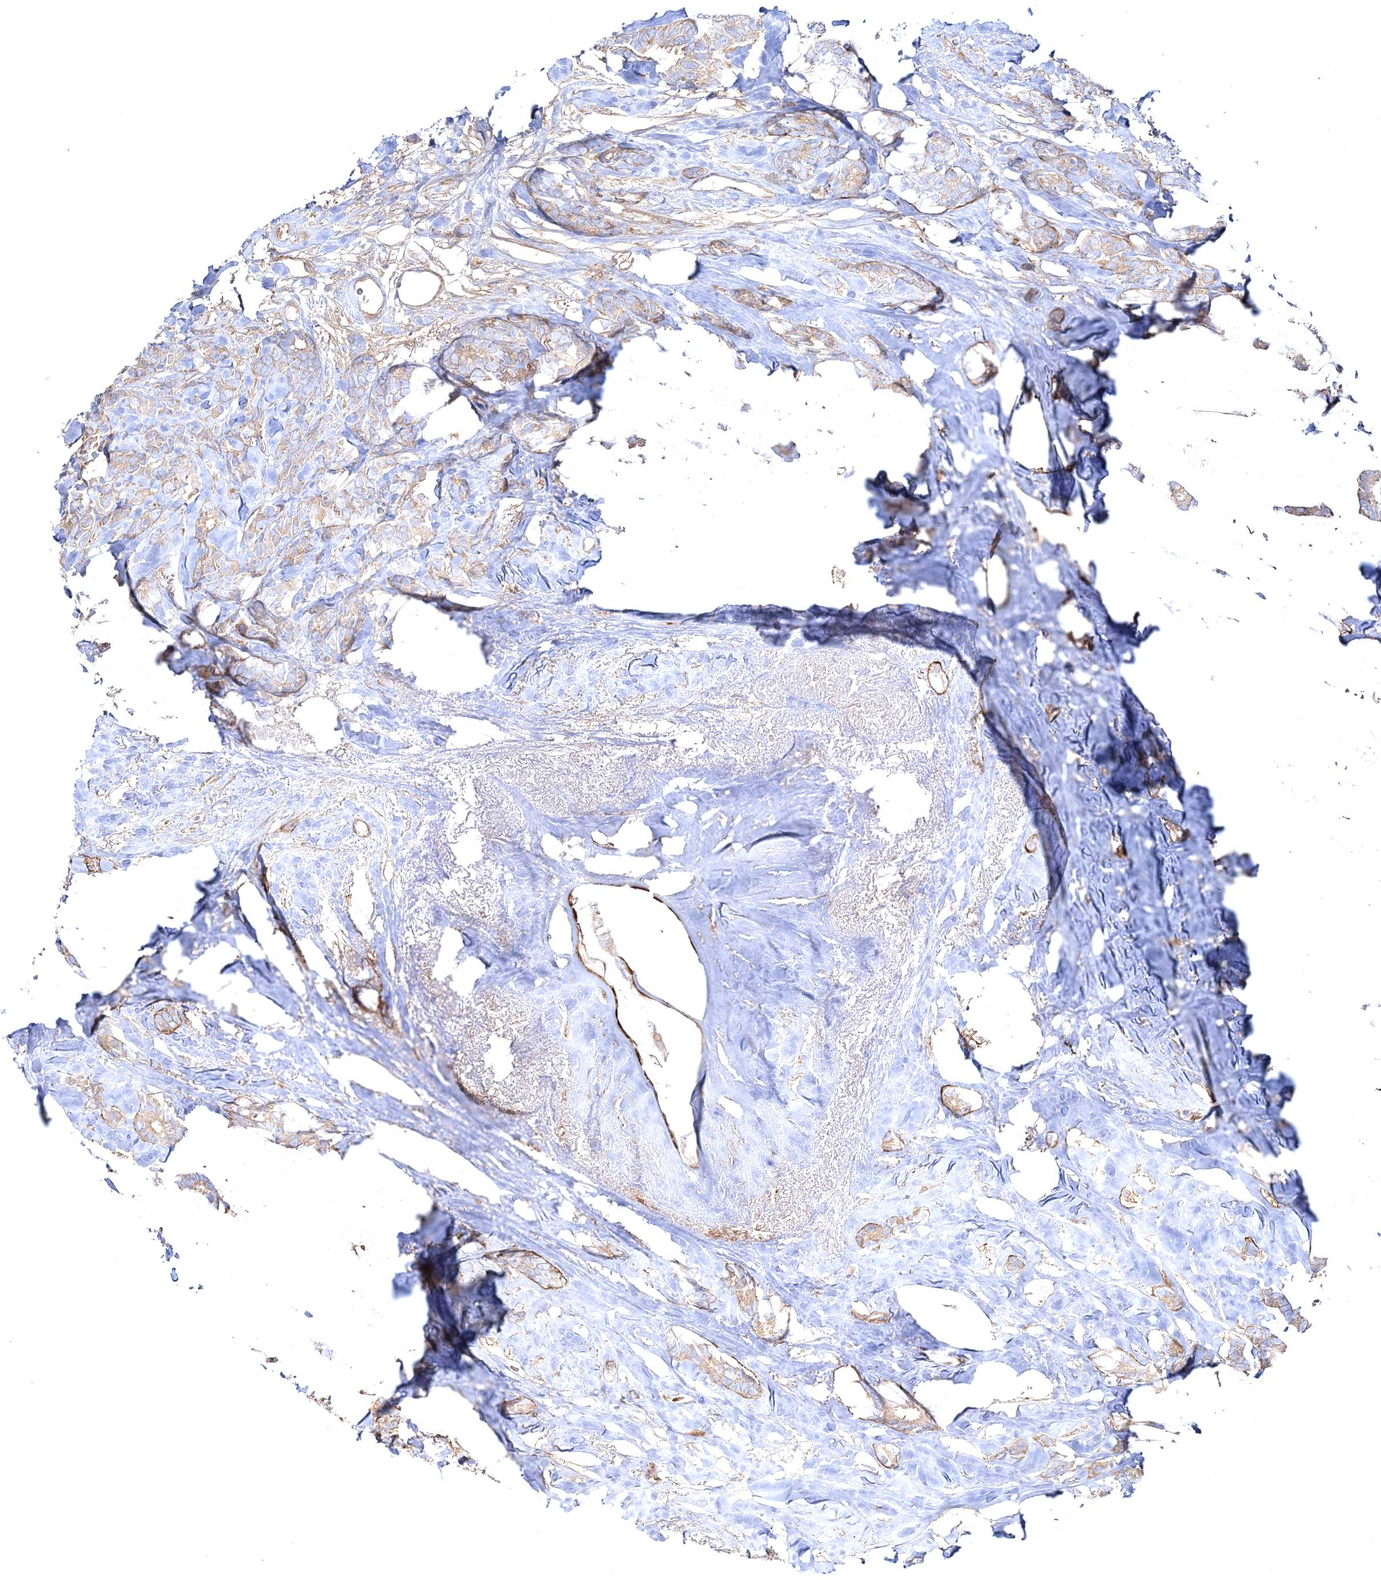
{"staining": {"intensity": "weak", "quantity": ">75%", "location": "cytoplasmic/membranous"}, "tissue": "breast cancer", "cell_type": "Tumor cells", "image_type": "cancer", "snomed": [{"axis": "morphology", "description": "Duct carcinoma"}, {"axis": "topography", "description": "Breast"}], "caption": "IHC histopathology image of neoplastic tissue: breast cancer stained using IHC demonstrates low levels of weak protein expression localized specifically in the cytoplasmic/membranous of tumor cells, appearing as a cytoplasmic/membranous brown color.", "gene": "ZSWIM6", "patient": {"sex": "female", "age": 87}}